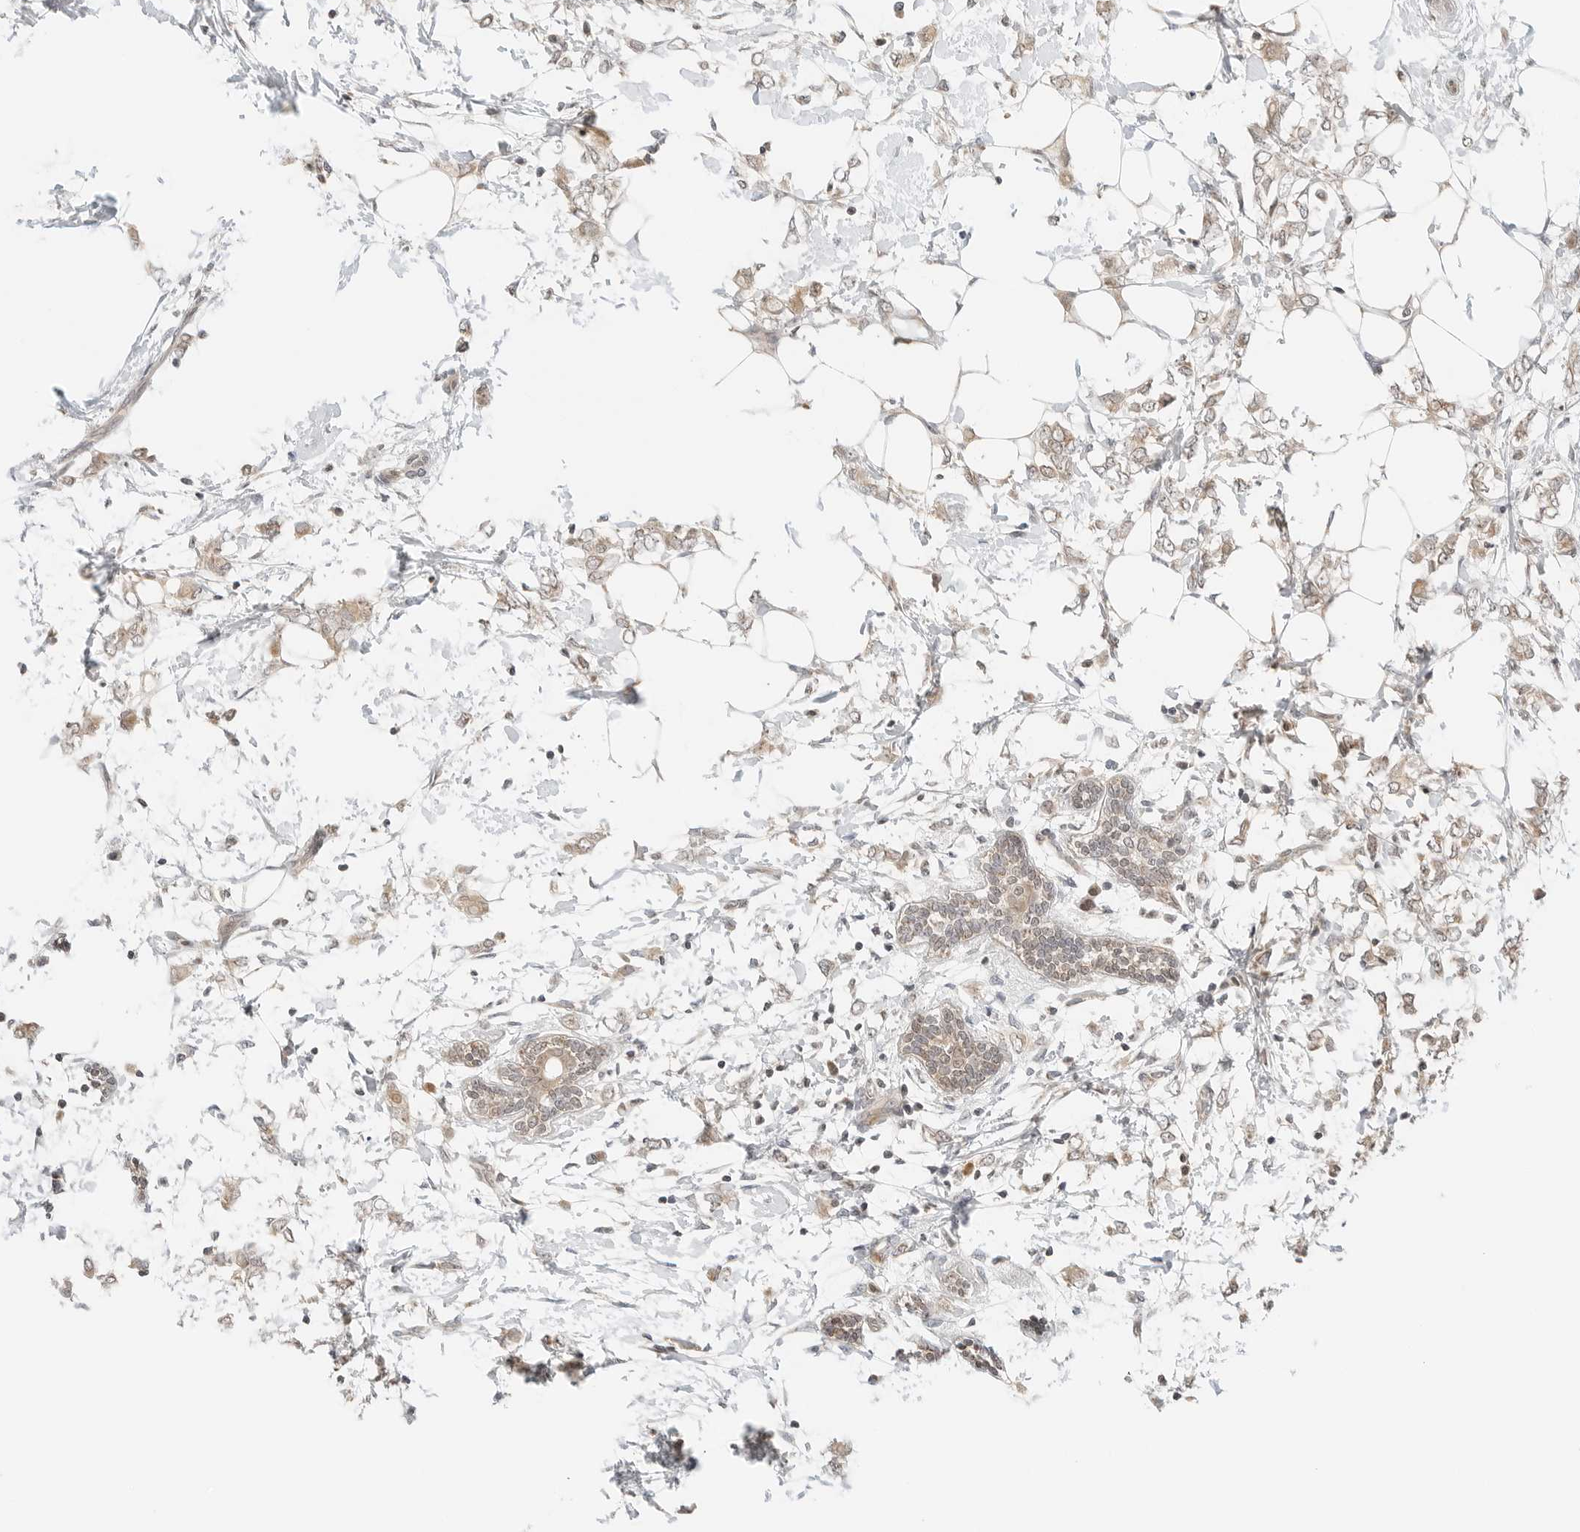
{"staining": {"intensity": "weak", "quantity": ">75%", "location": "cytoplasmic/membranous"}, "tissue": "breast cancer", "cell_type": "Tumor cells", "image_type": "cancer", "snomed": [{"axis": "morphology", "description": "Normal tissue, NOS"}, {"axis": "morphology", "description": "Lobular carcinoma"}, {"axis": "topography", "description": "Breast"}], "caption": "Immunohistochemical staining of human lobular carcinoma (breast) reveals low levels of weak cytoplasmic/membranous positivity in approximately >75% of tumor cells.", "gene": "IQCC", "patient": {"sex": "female", "age": 47}}